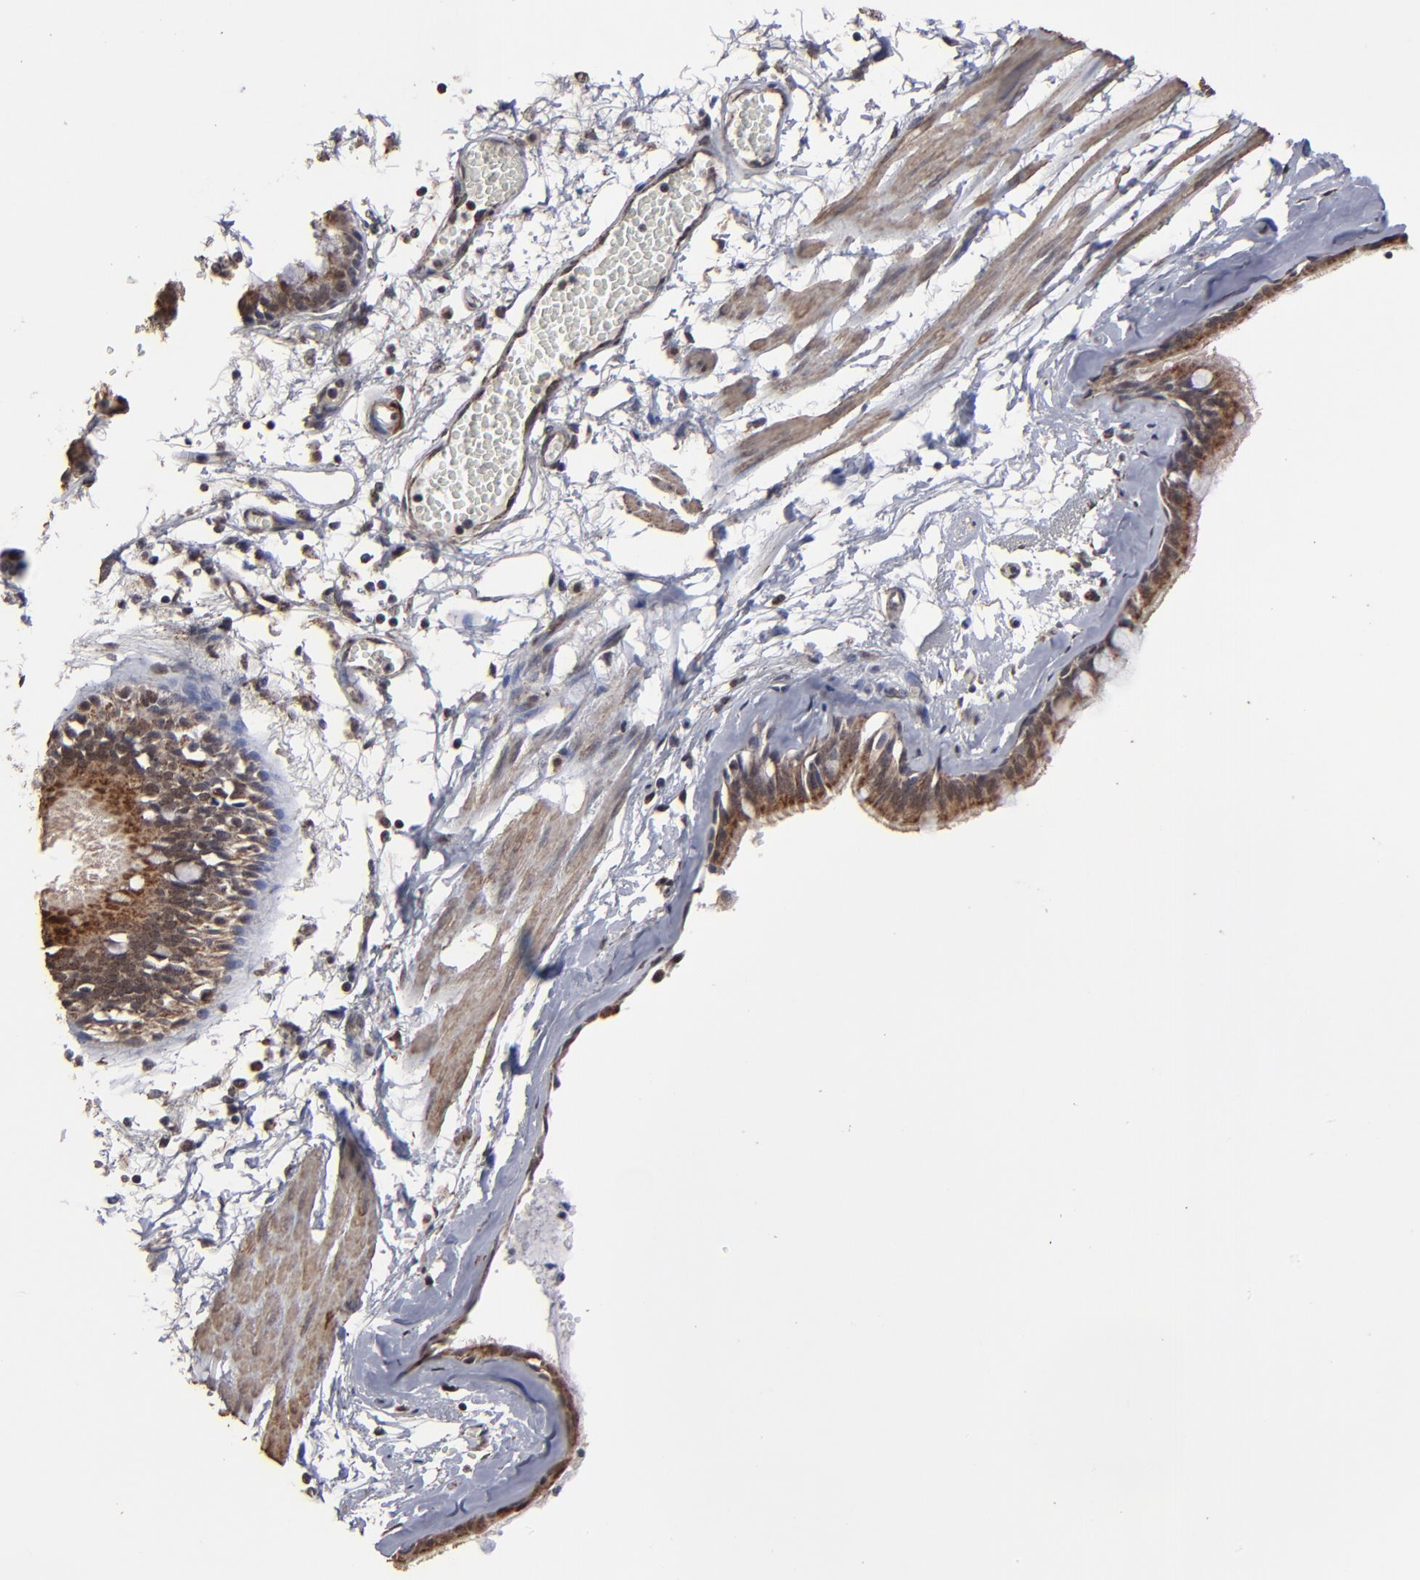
{"staining": {"intensity": "moderate", "quantity": ">75%", "location": "cytoplasmic/membranous"}, "tissue": "bronchus", "cell_type": "Respiratory epithelial cells", "image_type": "normal", "snomed": [{"axis": "morphology", "description": "Normal tissue, NOS"}, {"axis": "topography", "description": "Bronchus"}, {"axis": "topography", "description": "Lung"}], "caption": "A high-resolution micrograph shows IHC staining of benign bronchus, which displays moderate cytoplasmic/membranous staining in about >75% of respiratory epithelial cells.", "gene": "BNIP3", "patient": {"sex": "female", "age": 56}}